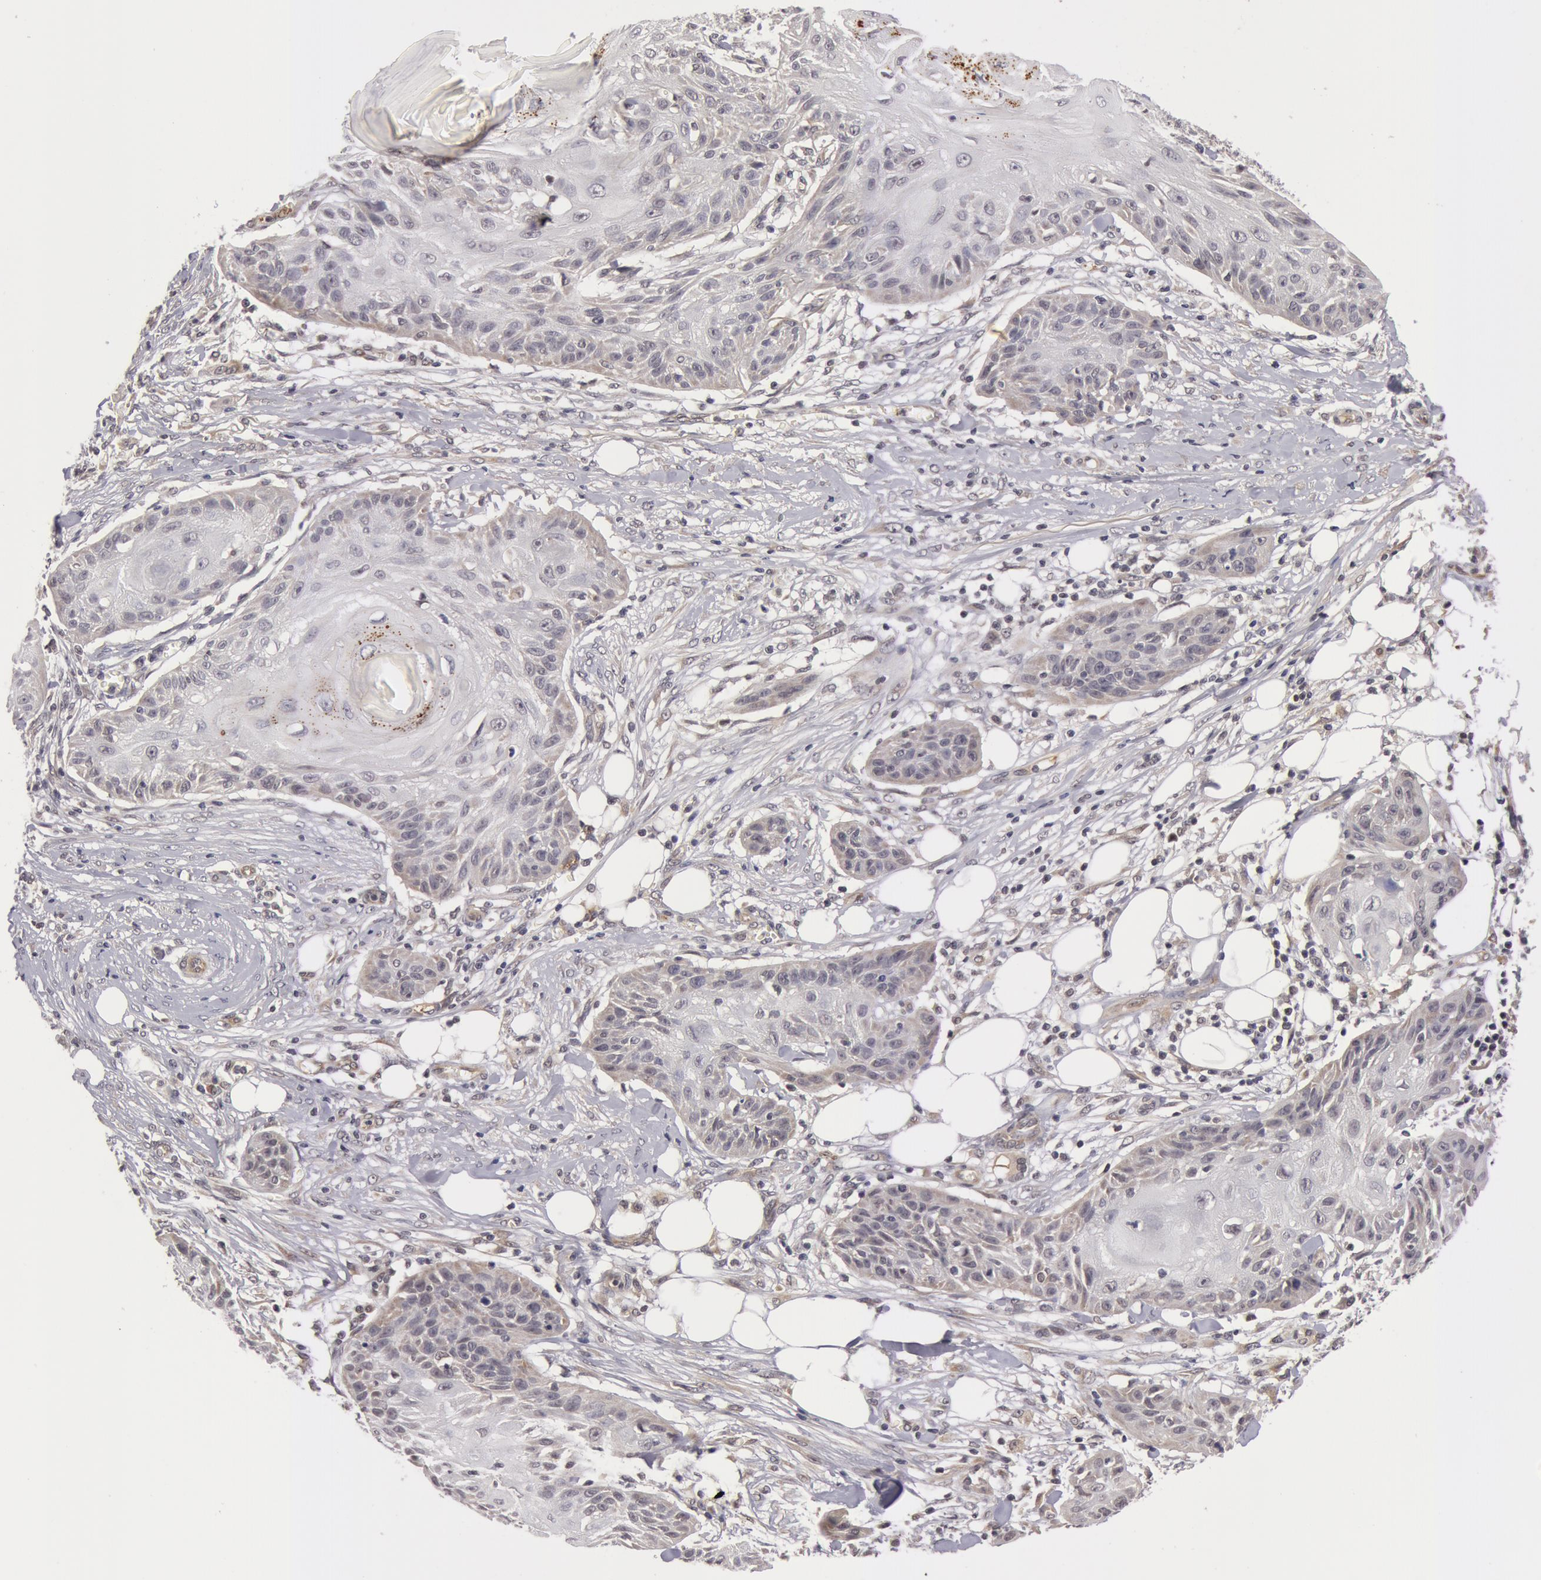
{"staining": {"intensity": "negative", "quantity": "none", "location": "none"}, "tissue": "skin cancer", "cell_type": "Tumor cells", "image_type": "cancer", "snomed": [{"axis": "morphology", "description": "Squamous cell carcinoma, NOS"}, {"axis": "topography", "description": "Skin"}], "caption": "A micrograph of human skin squamous cell carcinoma is negative for staining in tumor cells.", "gene": "SYTL4", "patient": {"sex": "female", "age": 88}}